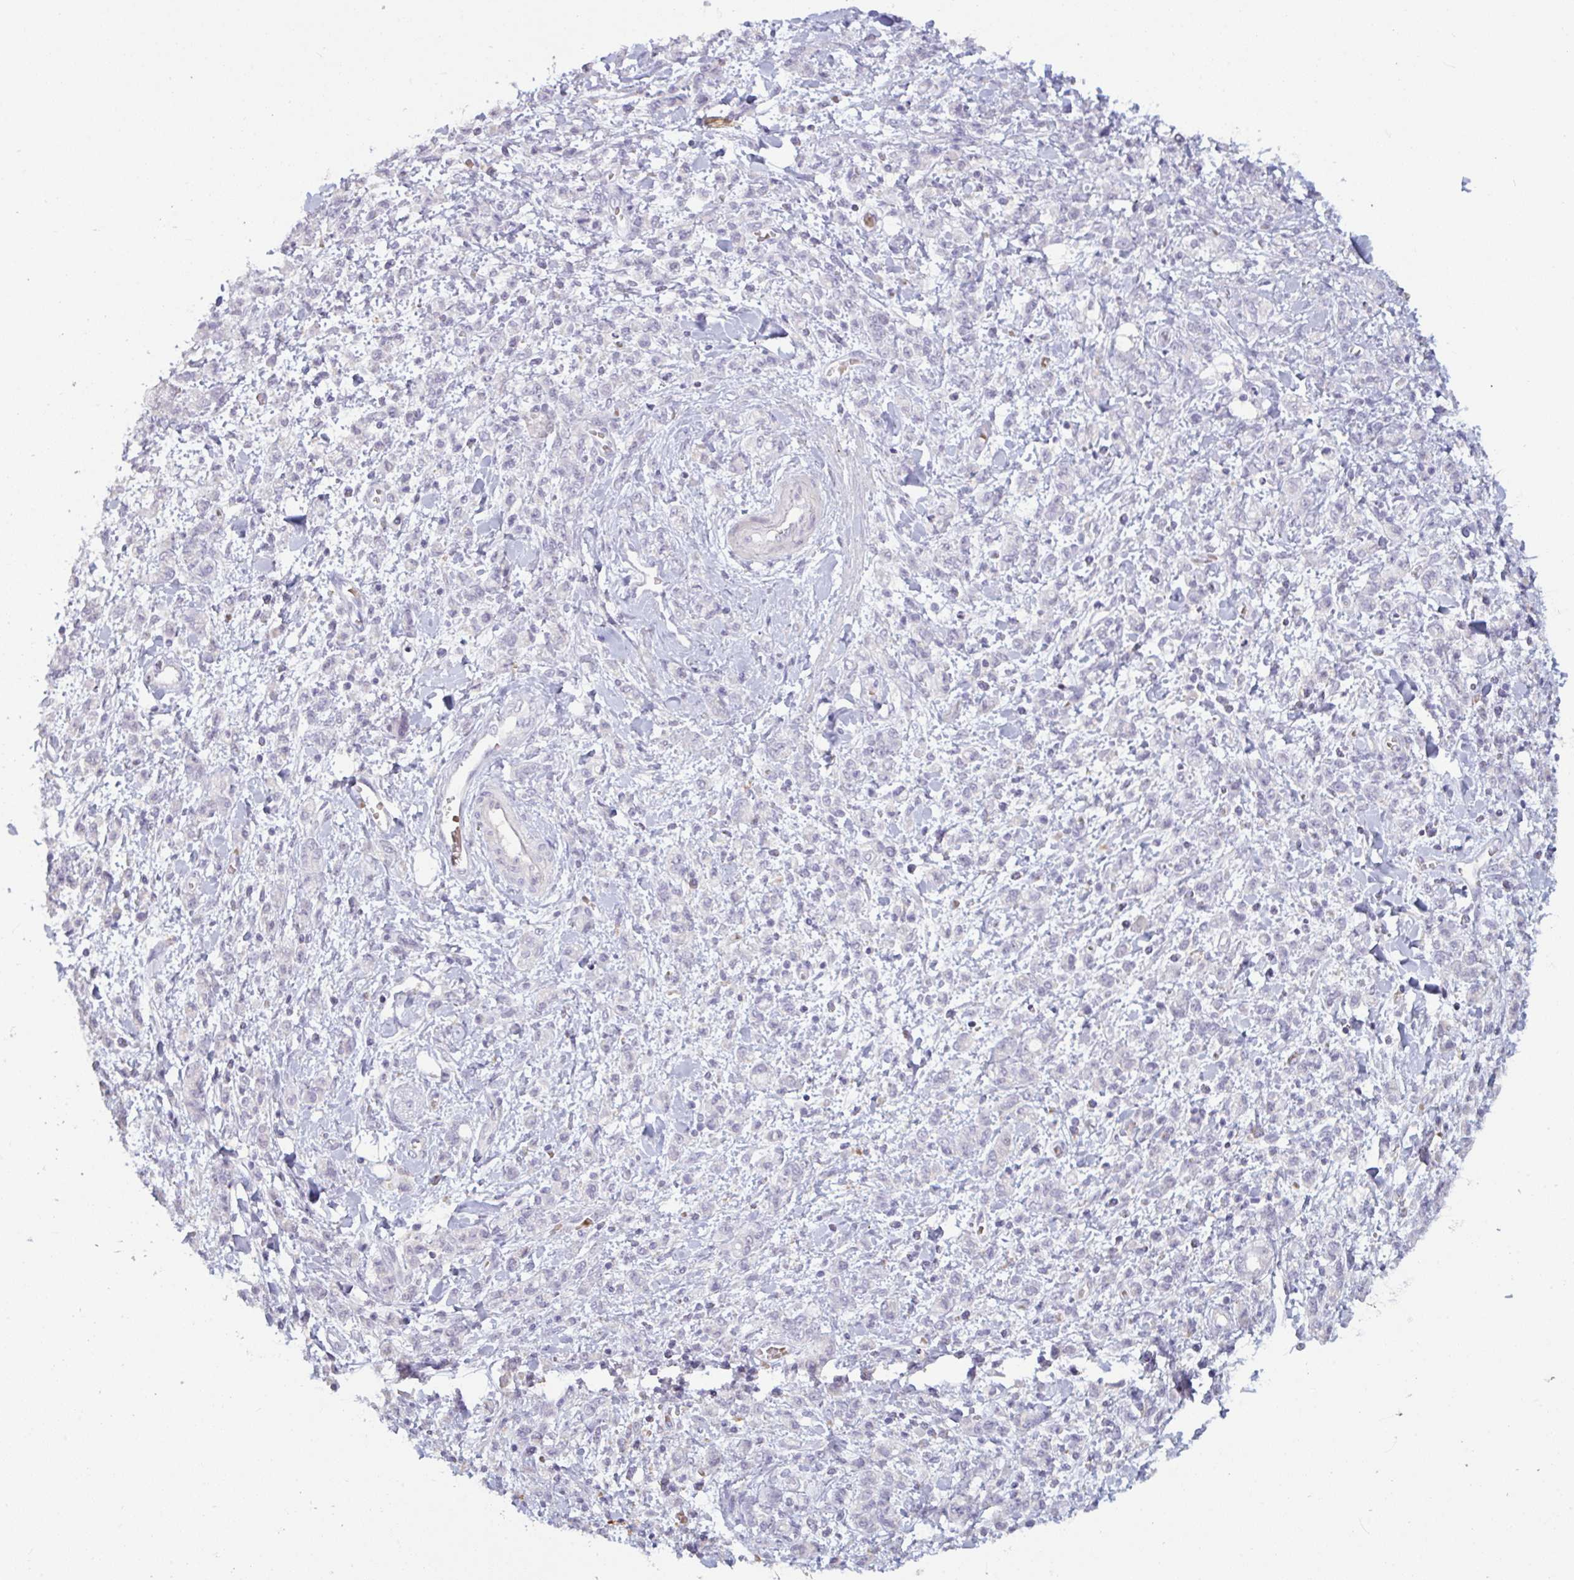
{"staining": {"intensity": "negative", "quantity": "none", "location": "none"}, "tissue": "stomach cancer", "cell_type": "Tumor cells", "image_type": "cancer", "snomed": [{"axis": "morphology", "description": "Adenocarcinoma, NOS"}, {"axis": "topography", "description": "Stomach"}], "caption": "Tumor cells show no significant protein expression in stomach cancer (adenocarcinoma).", "gene": "RFPL4B", "patient": {"sex": "male", "age": 77}}